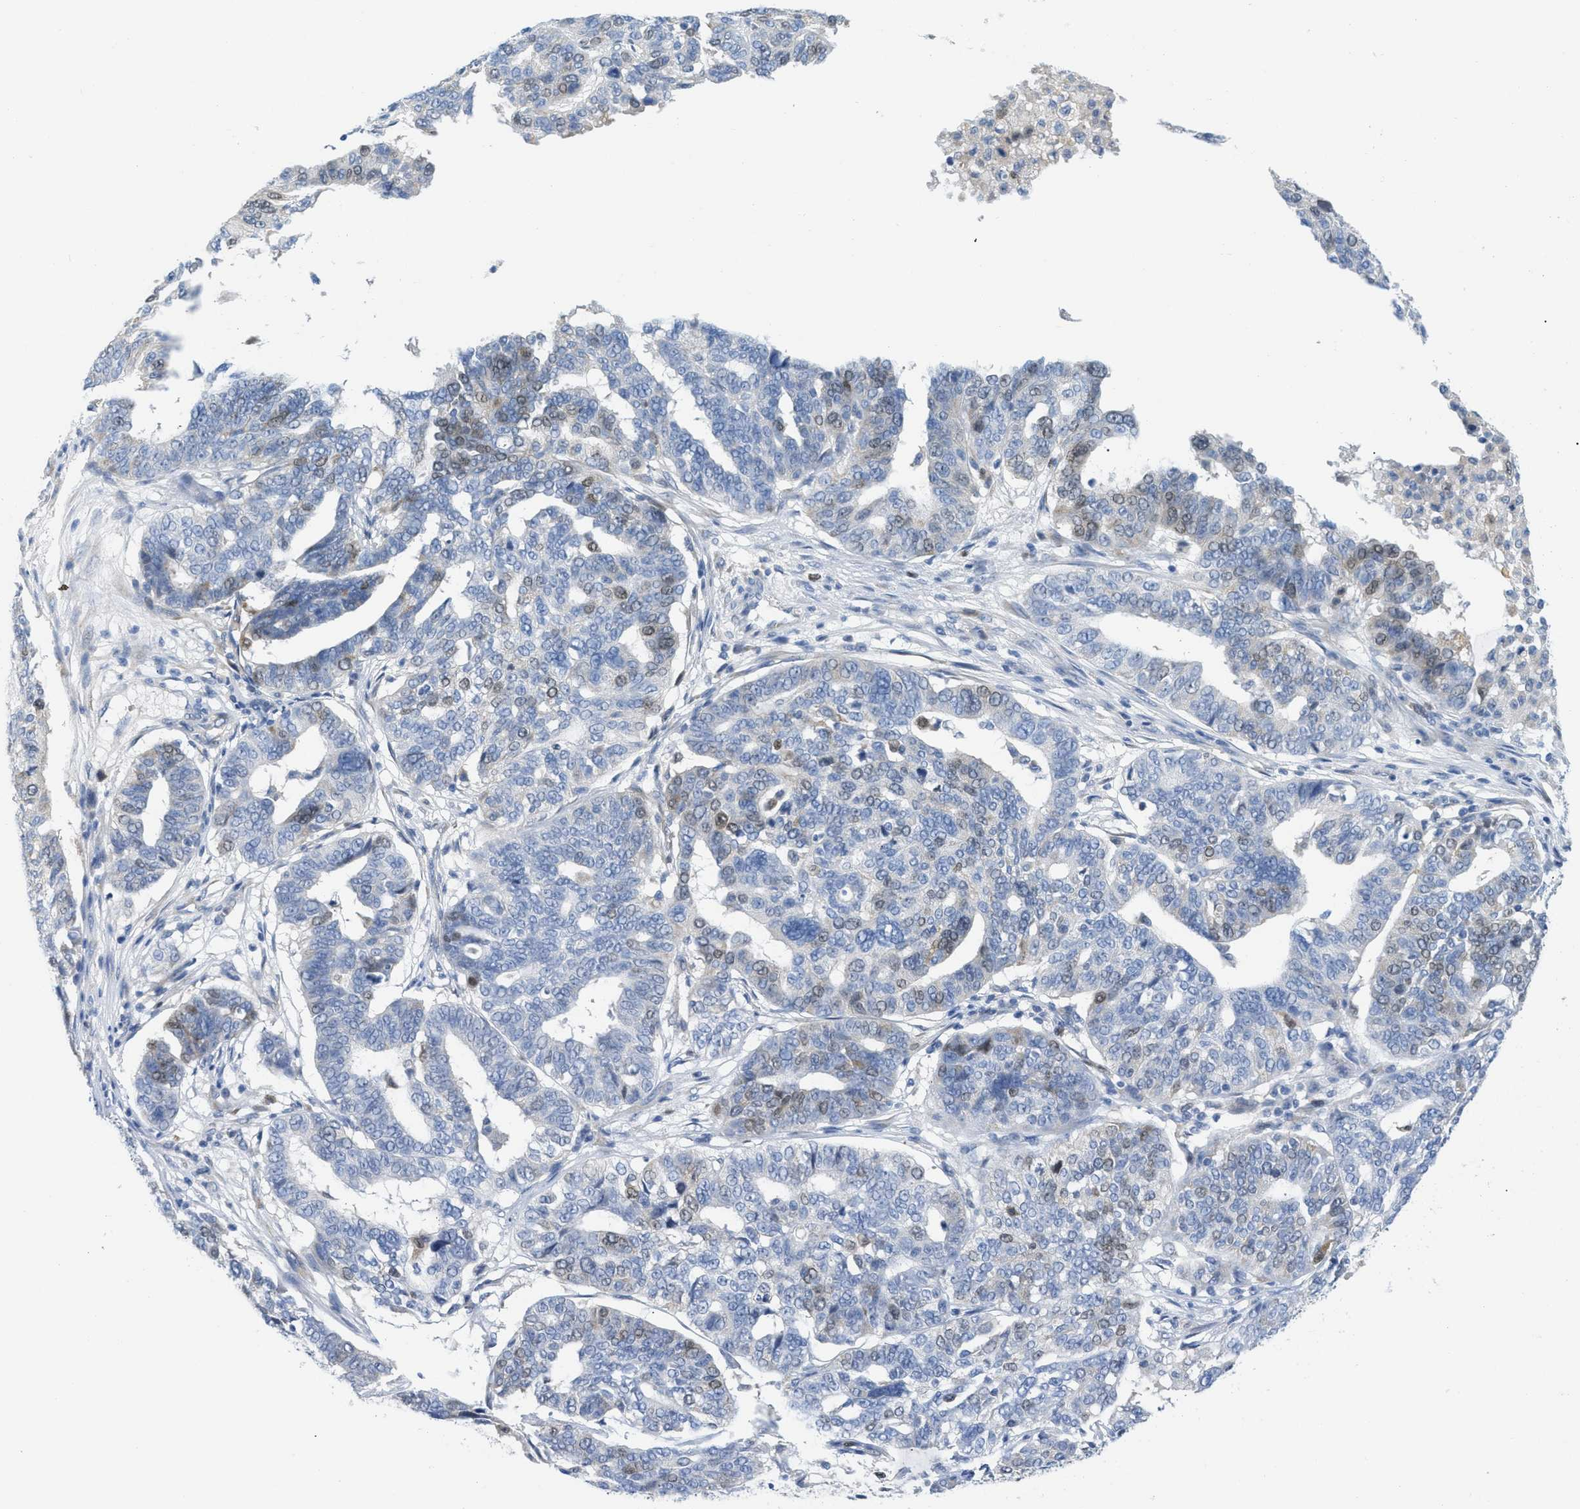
{"staining": {"intensity": "moderate", "quantity": "<25%", "location": "nuclear"}, "tissue": "ovarian cancer", "cell_type": "Tumor cells", "image_type": "cancer", "snomed": [{"axis": "morphology", "description": "Cystadenocarcinoma, serous, NOS"}, {"axis": "topography", "description": "Ovary"}], "caption": "Protein staining of ovarian cancer tissue demonstrates moderate nuclear expression in approximately <25% of tumor cells.", "gene": "ORC6", "patient": {"sex": "female", "age": 59}}